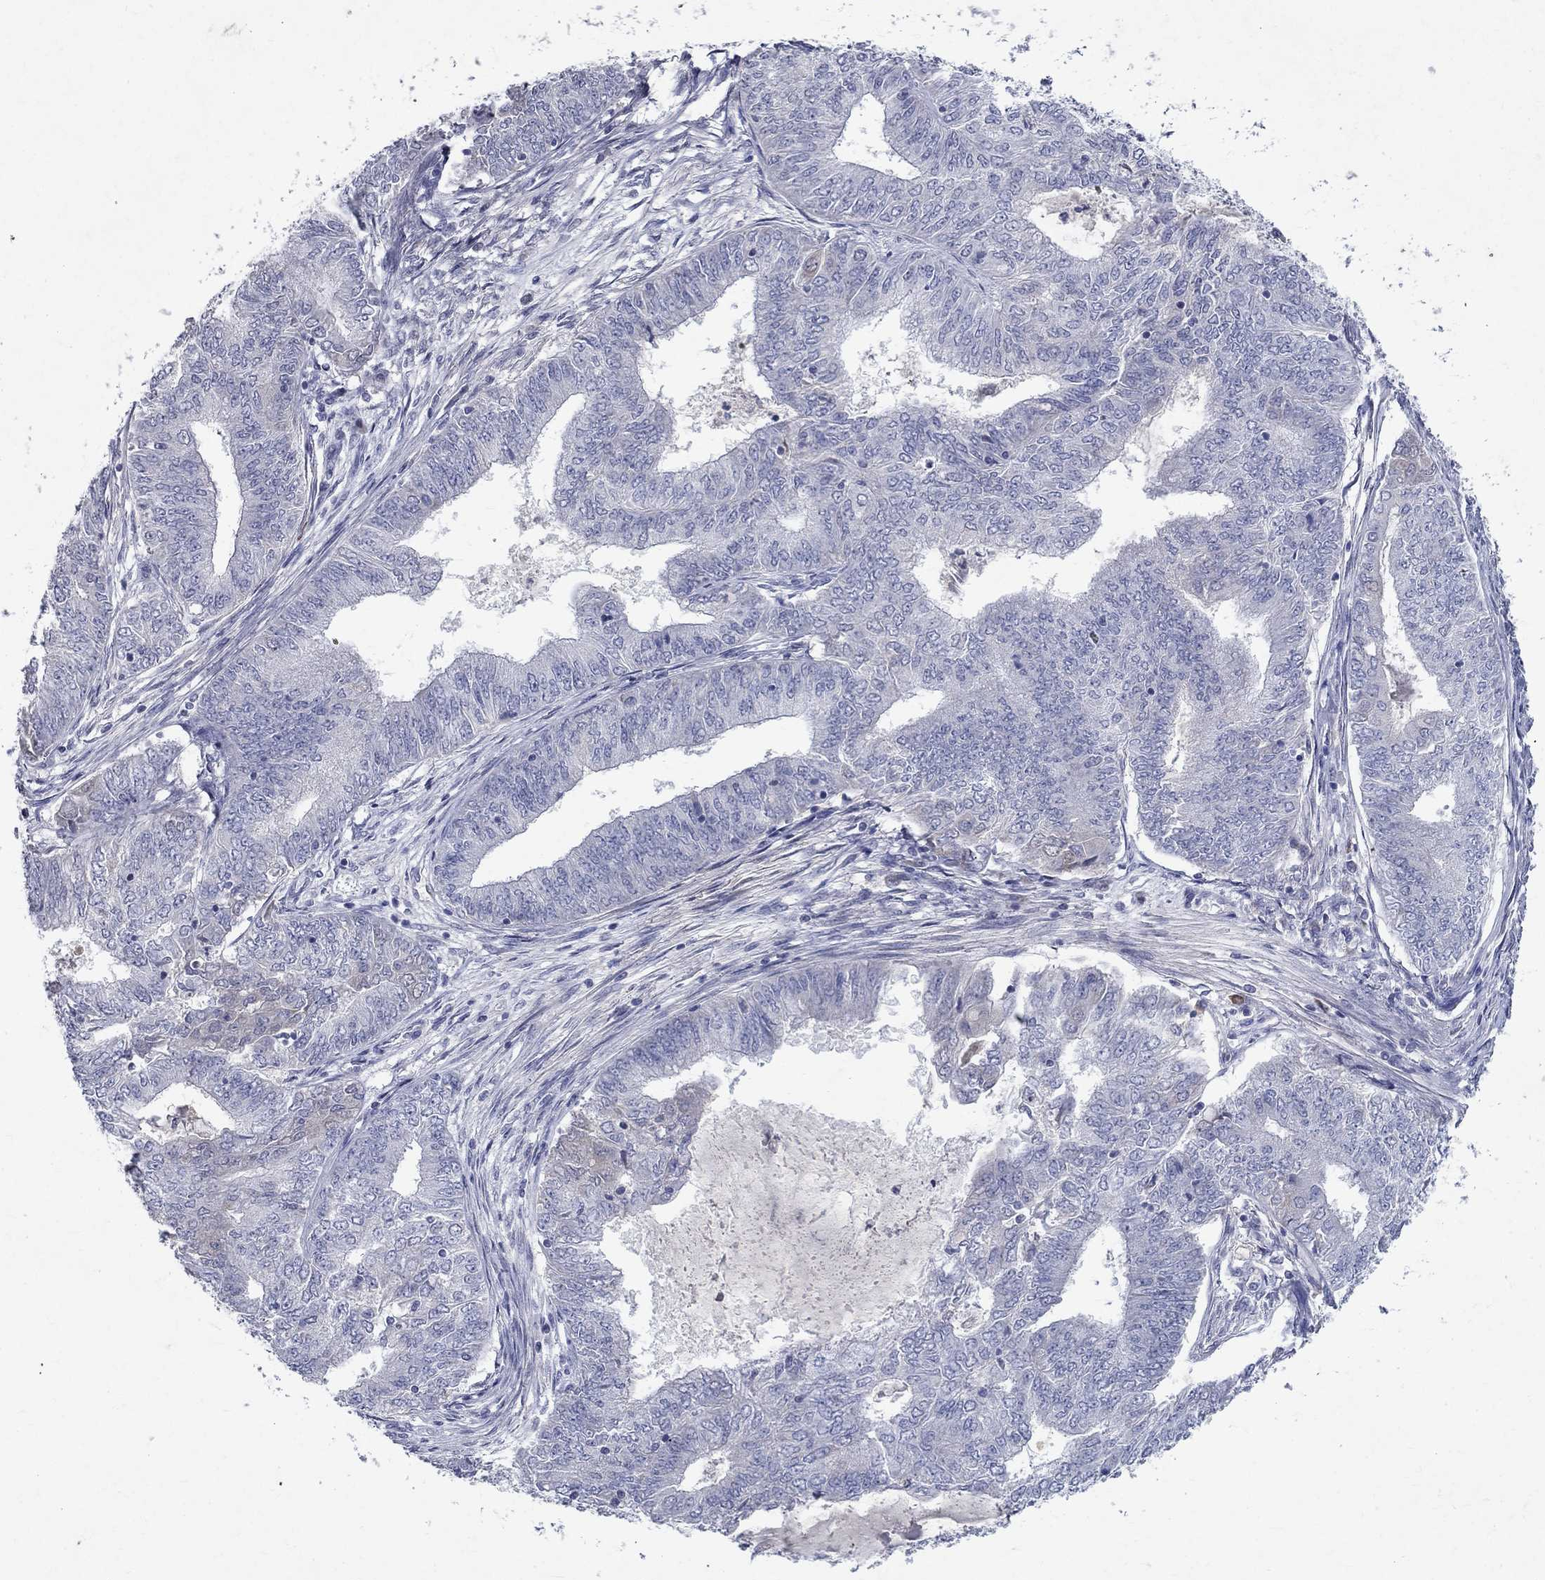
{"staining": {"intensity": "negative", "quantity": "none", "location": "none"}, "tissue": "endometrial cancer", "cell_type": "Tumor cells", "image_type": "cancer", "snomed": [{"axis": "morphology", "description": "Adenocarcinoma, NOS"}, {"axis": "topography", "description": "Endometrium"}], "caption": "This is an immunohistochemistry (IHC) photomicrograph of endometrial cancer (adenocarcinoma). There is no staining in tumor cells.", "gene": "SLC4A10", "patient": {"sex": "female", "age": 62}}